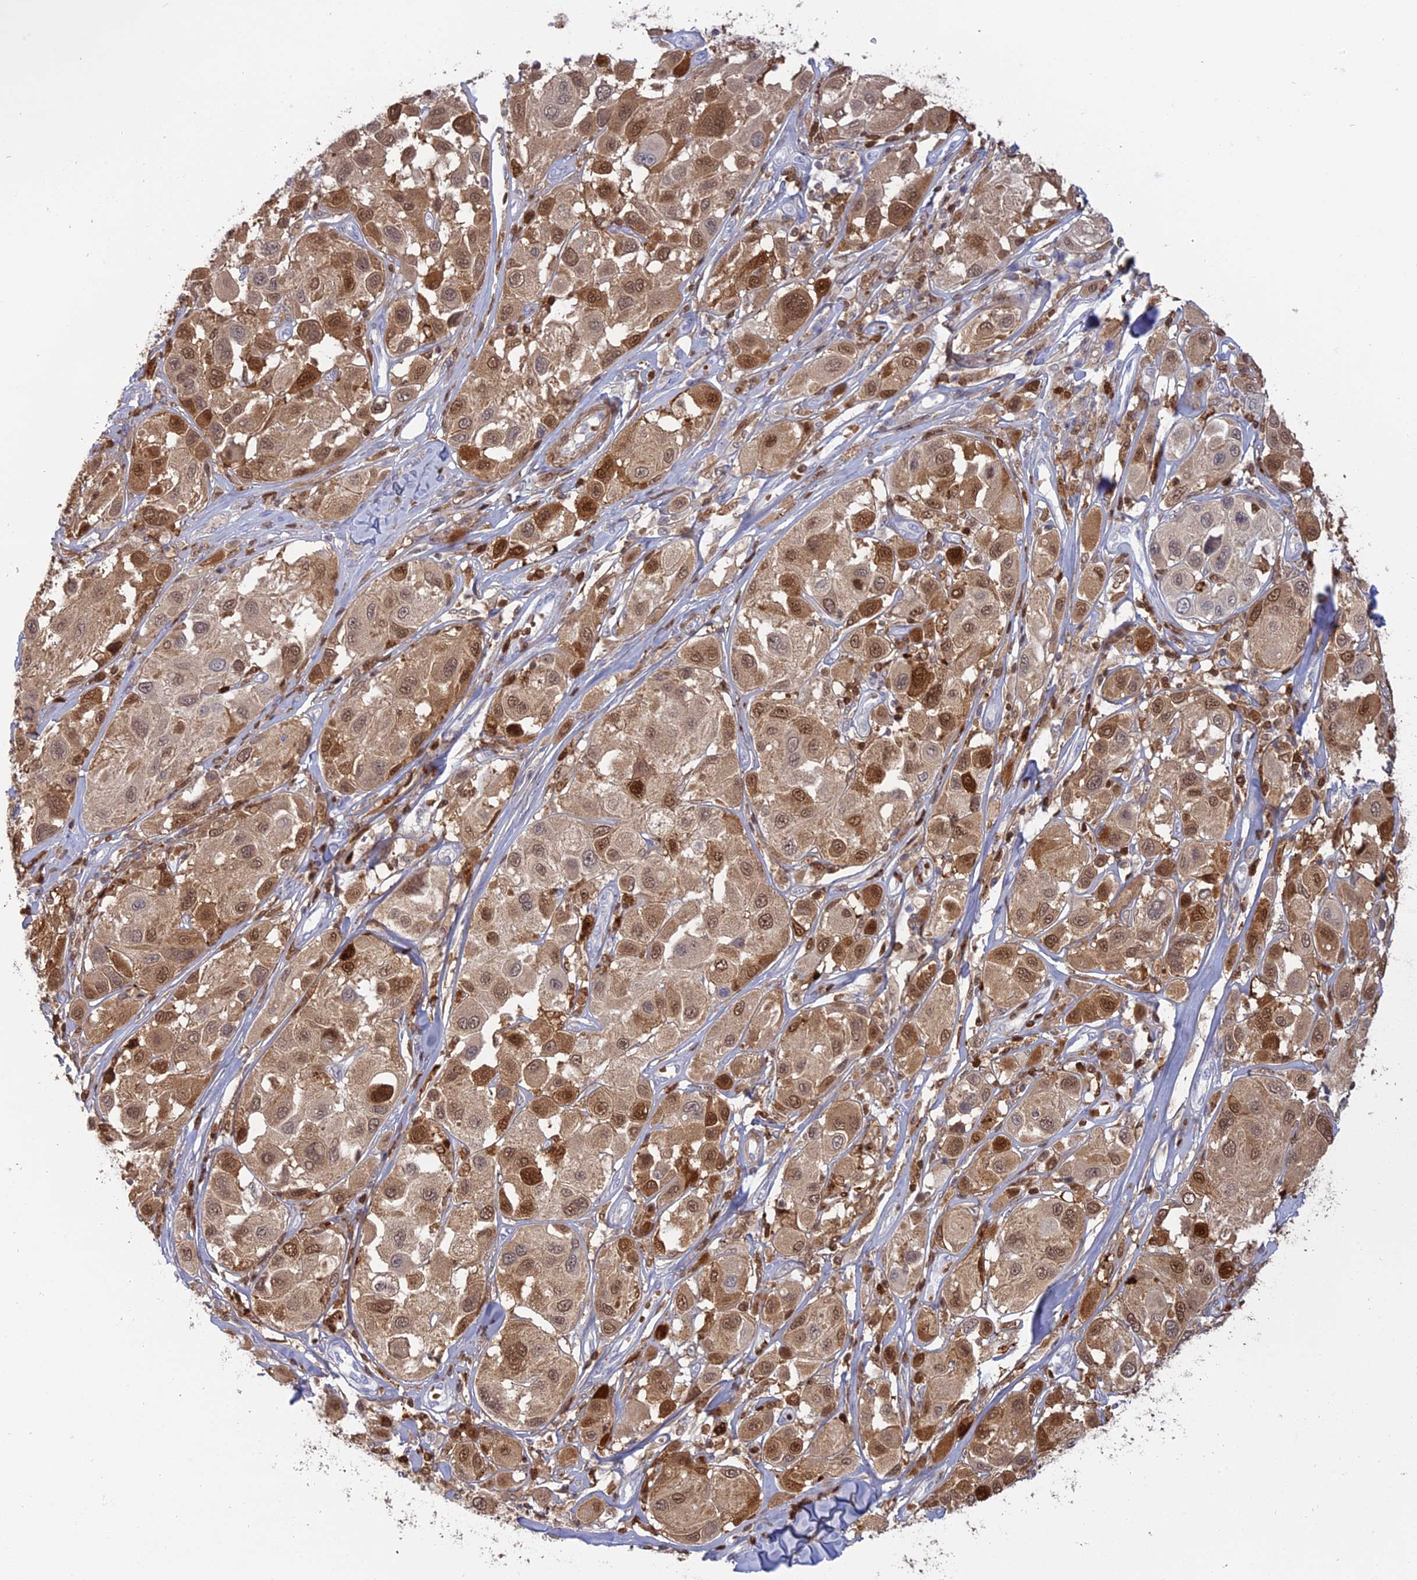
{"staining": {"intensity": "moderate", "quantity": ">75%", "location": "cytoplasmic/membranous,nuclear"}, "tissue": "melanoma", "cell_type": "Tumor cells", "image_type": "cancer", "snomed": [{"axis": "morphology", "description": "Malignant melanoma, Metastatic site"}, {"axis": "topography", "description": "Skin"}], "caption": "Immunohistochemical staining of malignant melanoma (metastatic site) shows medium levels of moderate cytoplasmic/membranous and nuclear staining in about >75% of tumor cells.", "gene": "PGBD4", "patient": {"sex": "male", "age": 41}}